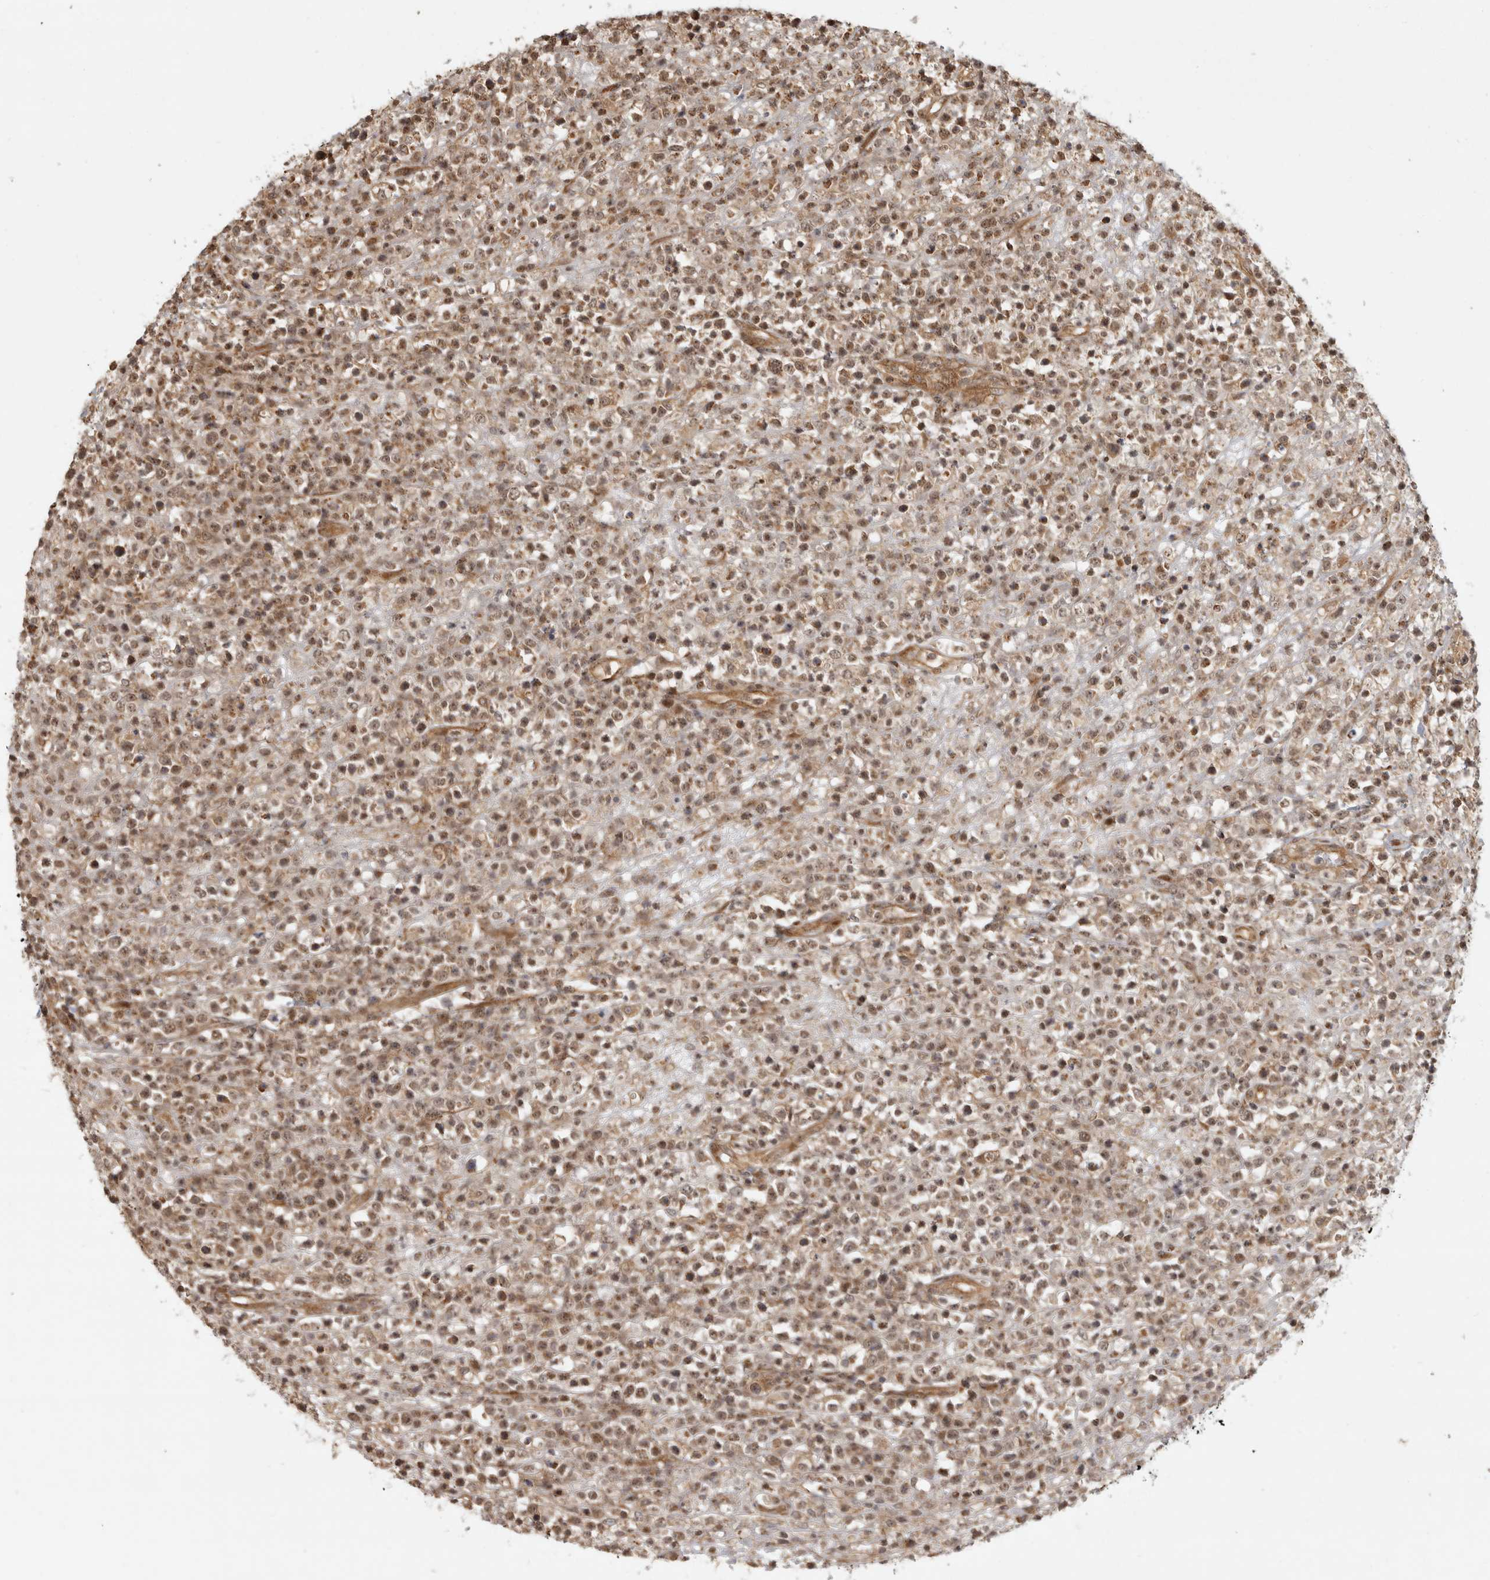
{"staining": {"intensity": "moderate", "quantity": ">75%", "location": "nuclear"}, "tissue": "lymphoma", "cell_type": "Tumor cells", "image_type": "cancer", "snomed": [{"axis": "morphology", "description": "Malignant lymphoma, non-Hodgkin's type, High grade"}, {"axis": "topography", "description": "Colon"}], "caption": "Protein expression analysis of human lymphoma reveals moderate nuclear expression in approximately >75% of tumor cells.", "gene": "CAMSAP2", "patient": {"sex": "female", "age": 53}}